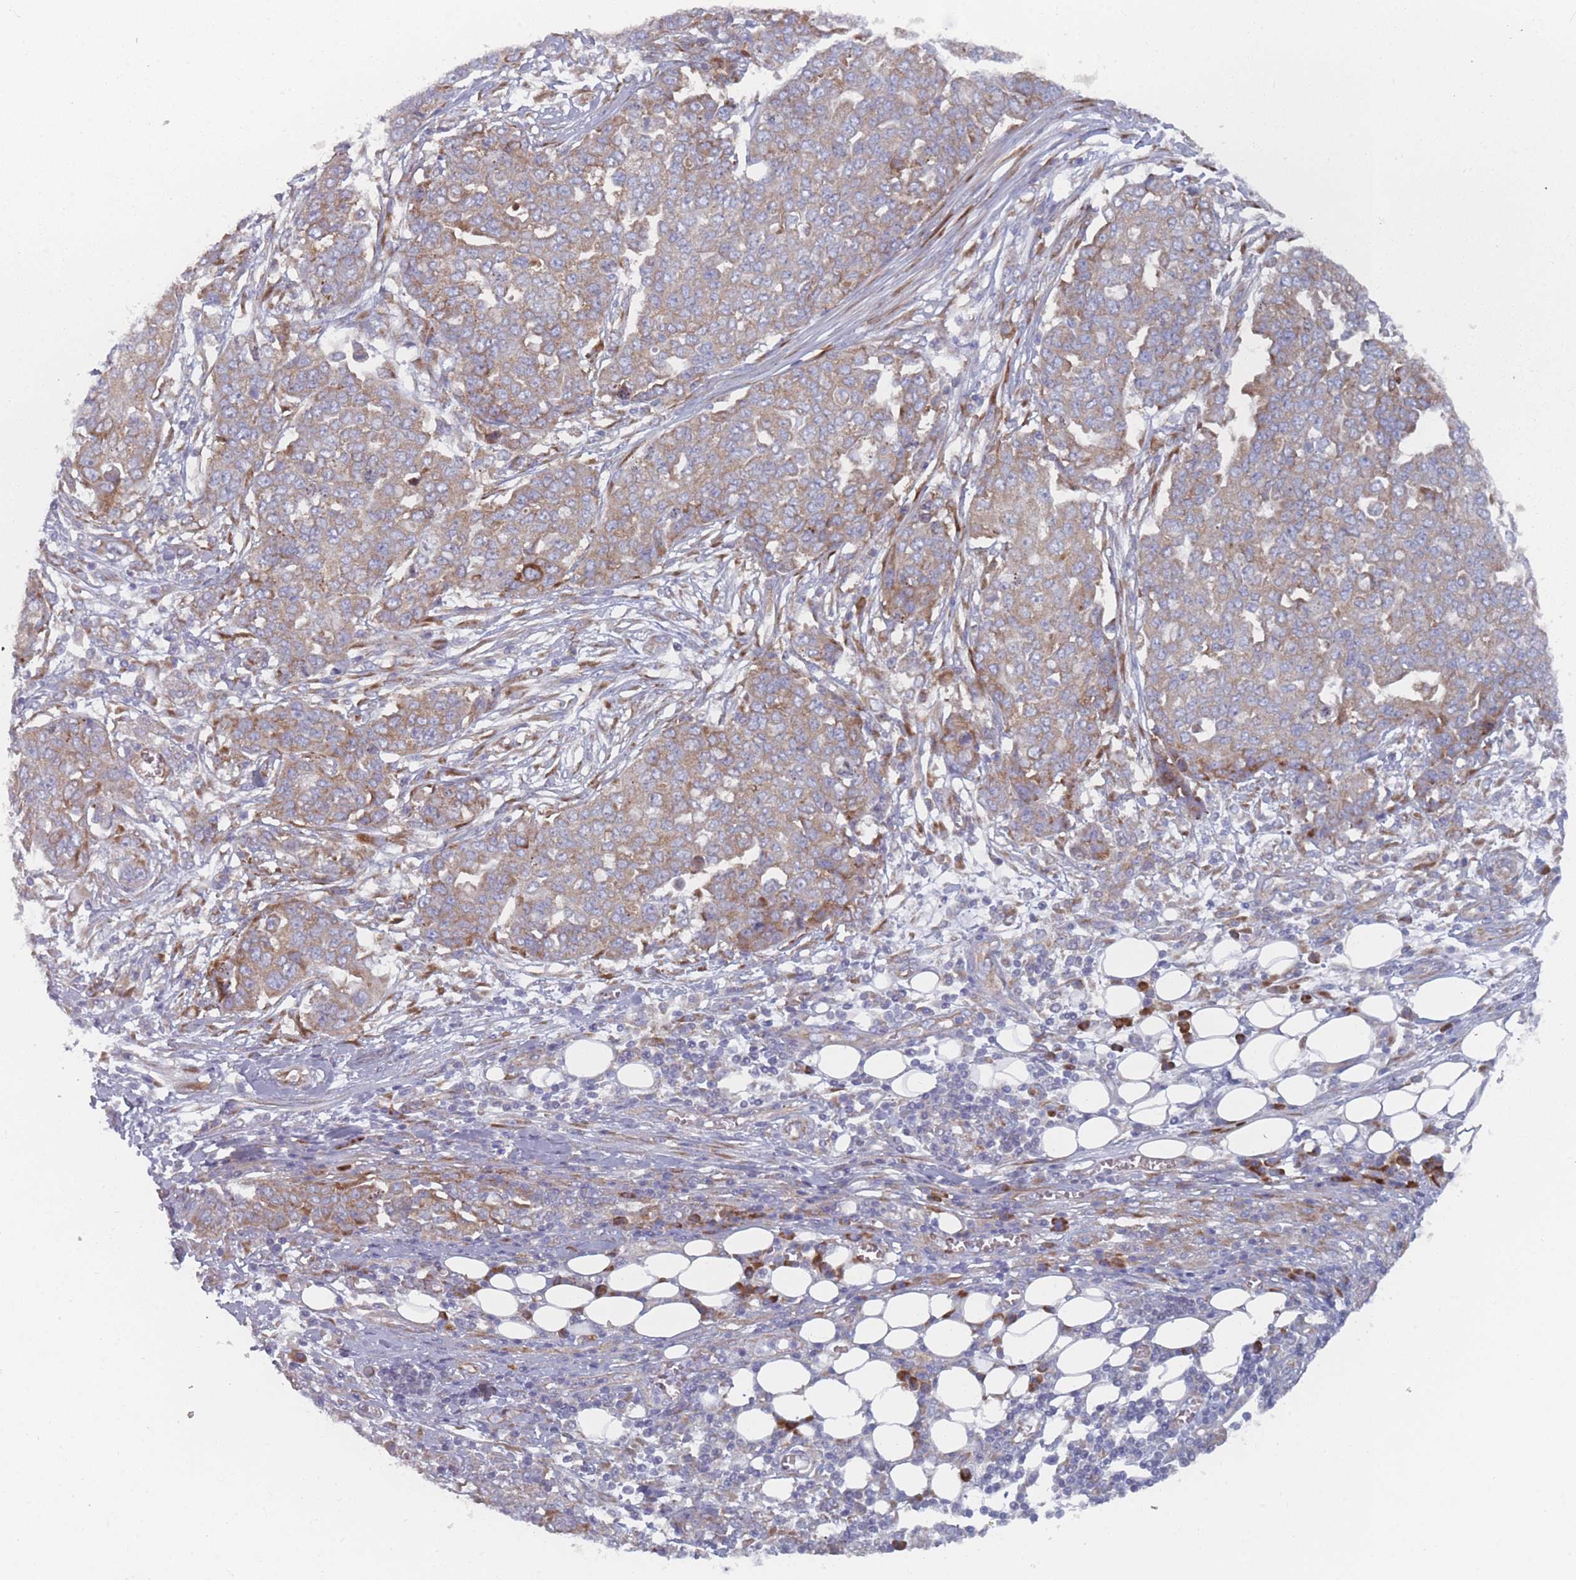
{"staining": {"intensity": "moderate", "quantity": "25%-75%", "location": "cytoplasmic/membranous"}, "tissue": "ovarian cancer", "cell_type": "Tumor cells", "image_type": "cancer", "snomed": [{"axis": "morphology", "description": "Cystadenocarcinoma, serous, NOS"}, {"axis": "topography", "description": "Soft tissue"}, {"axis": "topography", "description": "Ovary"}], "caption": "Protein expression by immunohistochemistry exhibits moderate cytoplasmic/membranous positivity in about 25%-75% of tumor cells in ovarian cancer. (IHC, brightfield microscopy, high magnification).", "gene": "CACNG5", "patient": {"sex": "female", "age": 57}}